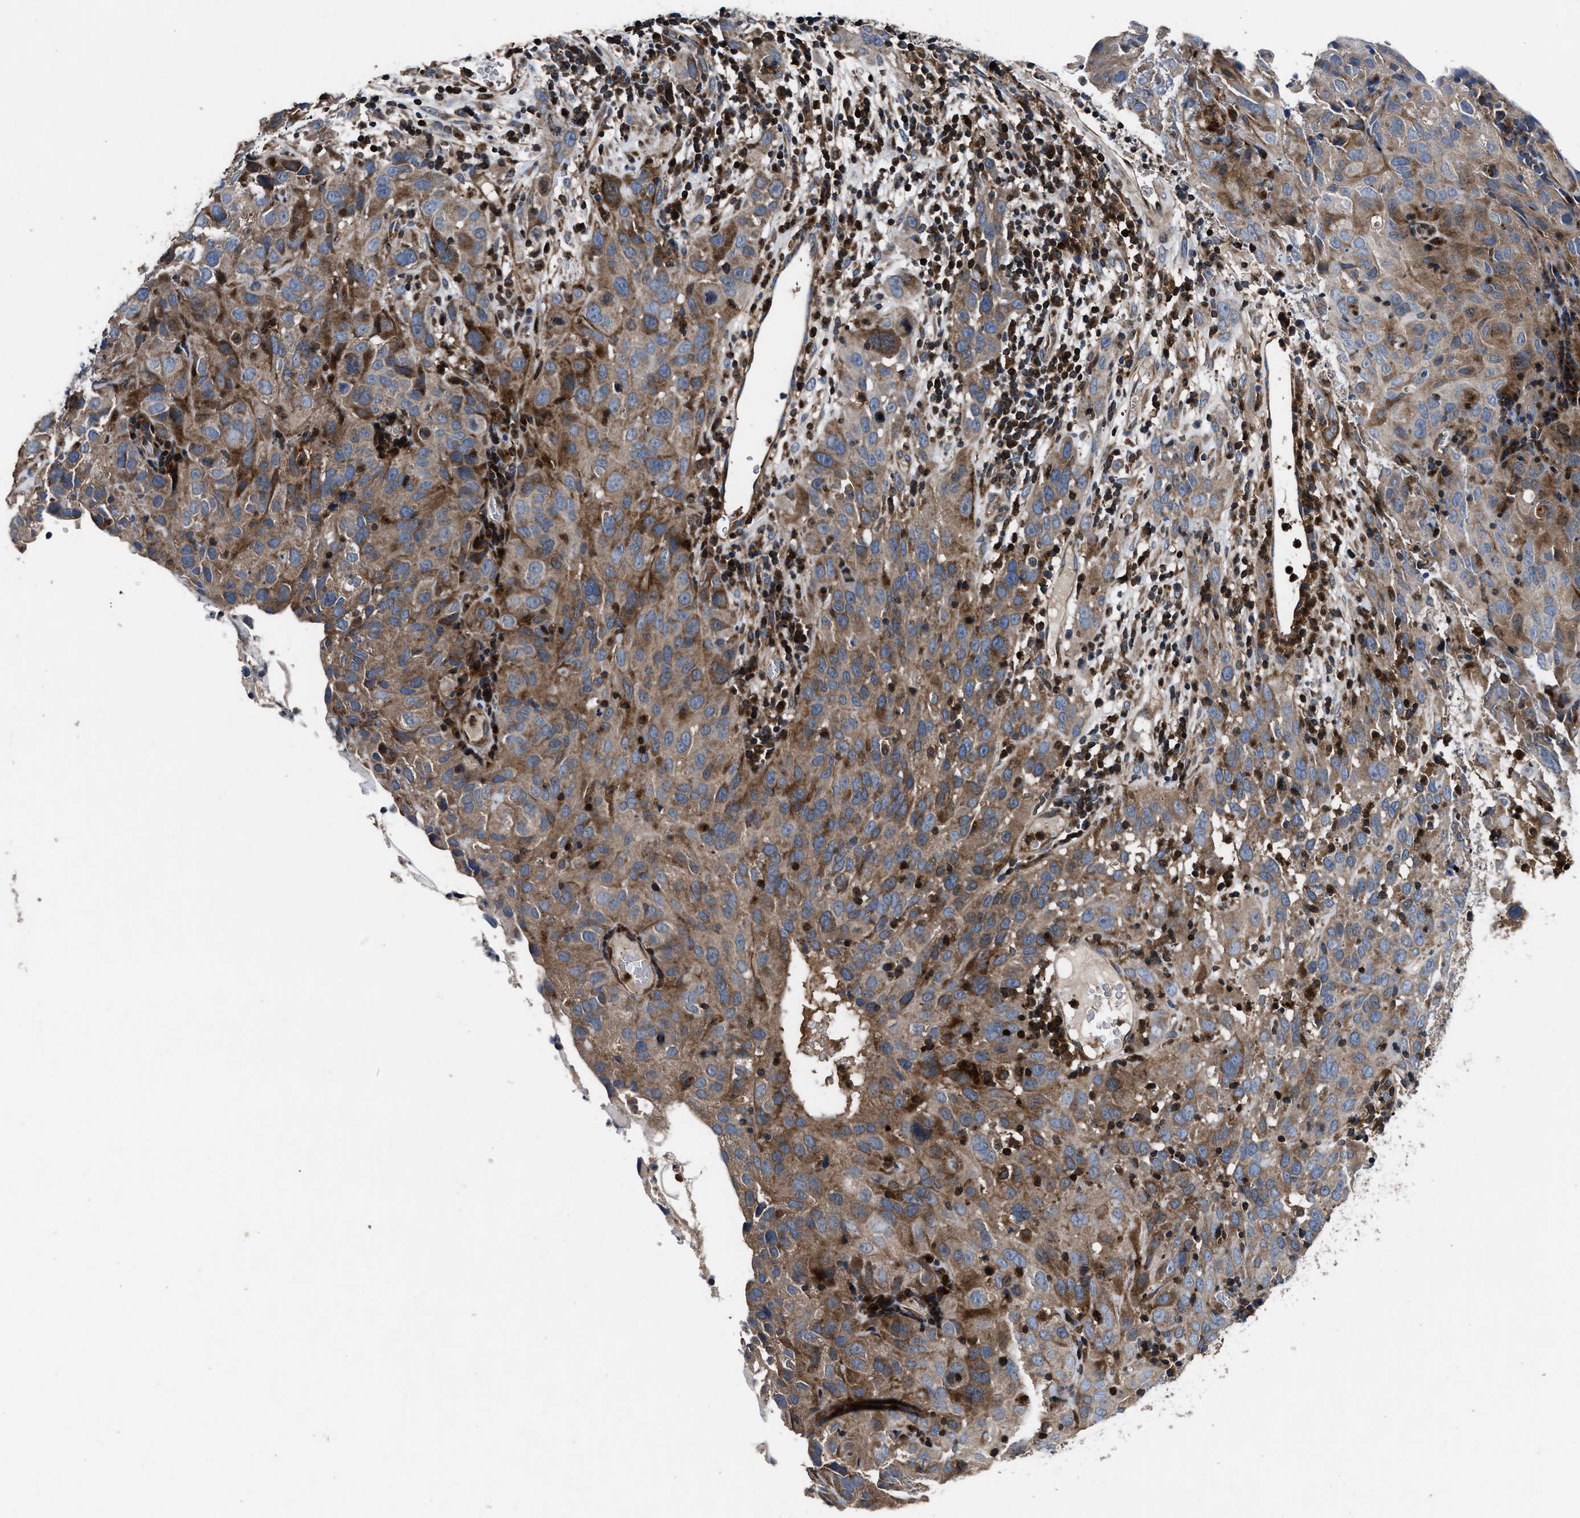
{"staining": {"intensity": "moderate", "quantity": "25%-75%", "location": "cytoplasmic/membranous"}, "tissue": "cervical cancer", "cell_type": "Tumor cells", "image_type": "cancer", "snomed": [{"axis": "morphology", "description": "Squamous cell carcinoma, NOS"}, {"axis": "topography", "description": "Cervix"}], "caption": "Immunohistochemical staining of human squamous cell carcinoma (cervical) shows medium levels of moderate cytoplasmic/membranous protein positivity in about 25%-75% of tumor cells.", "gene": "YBEY", "patient": {"sex": "female", "age": 32}}